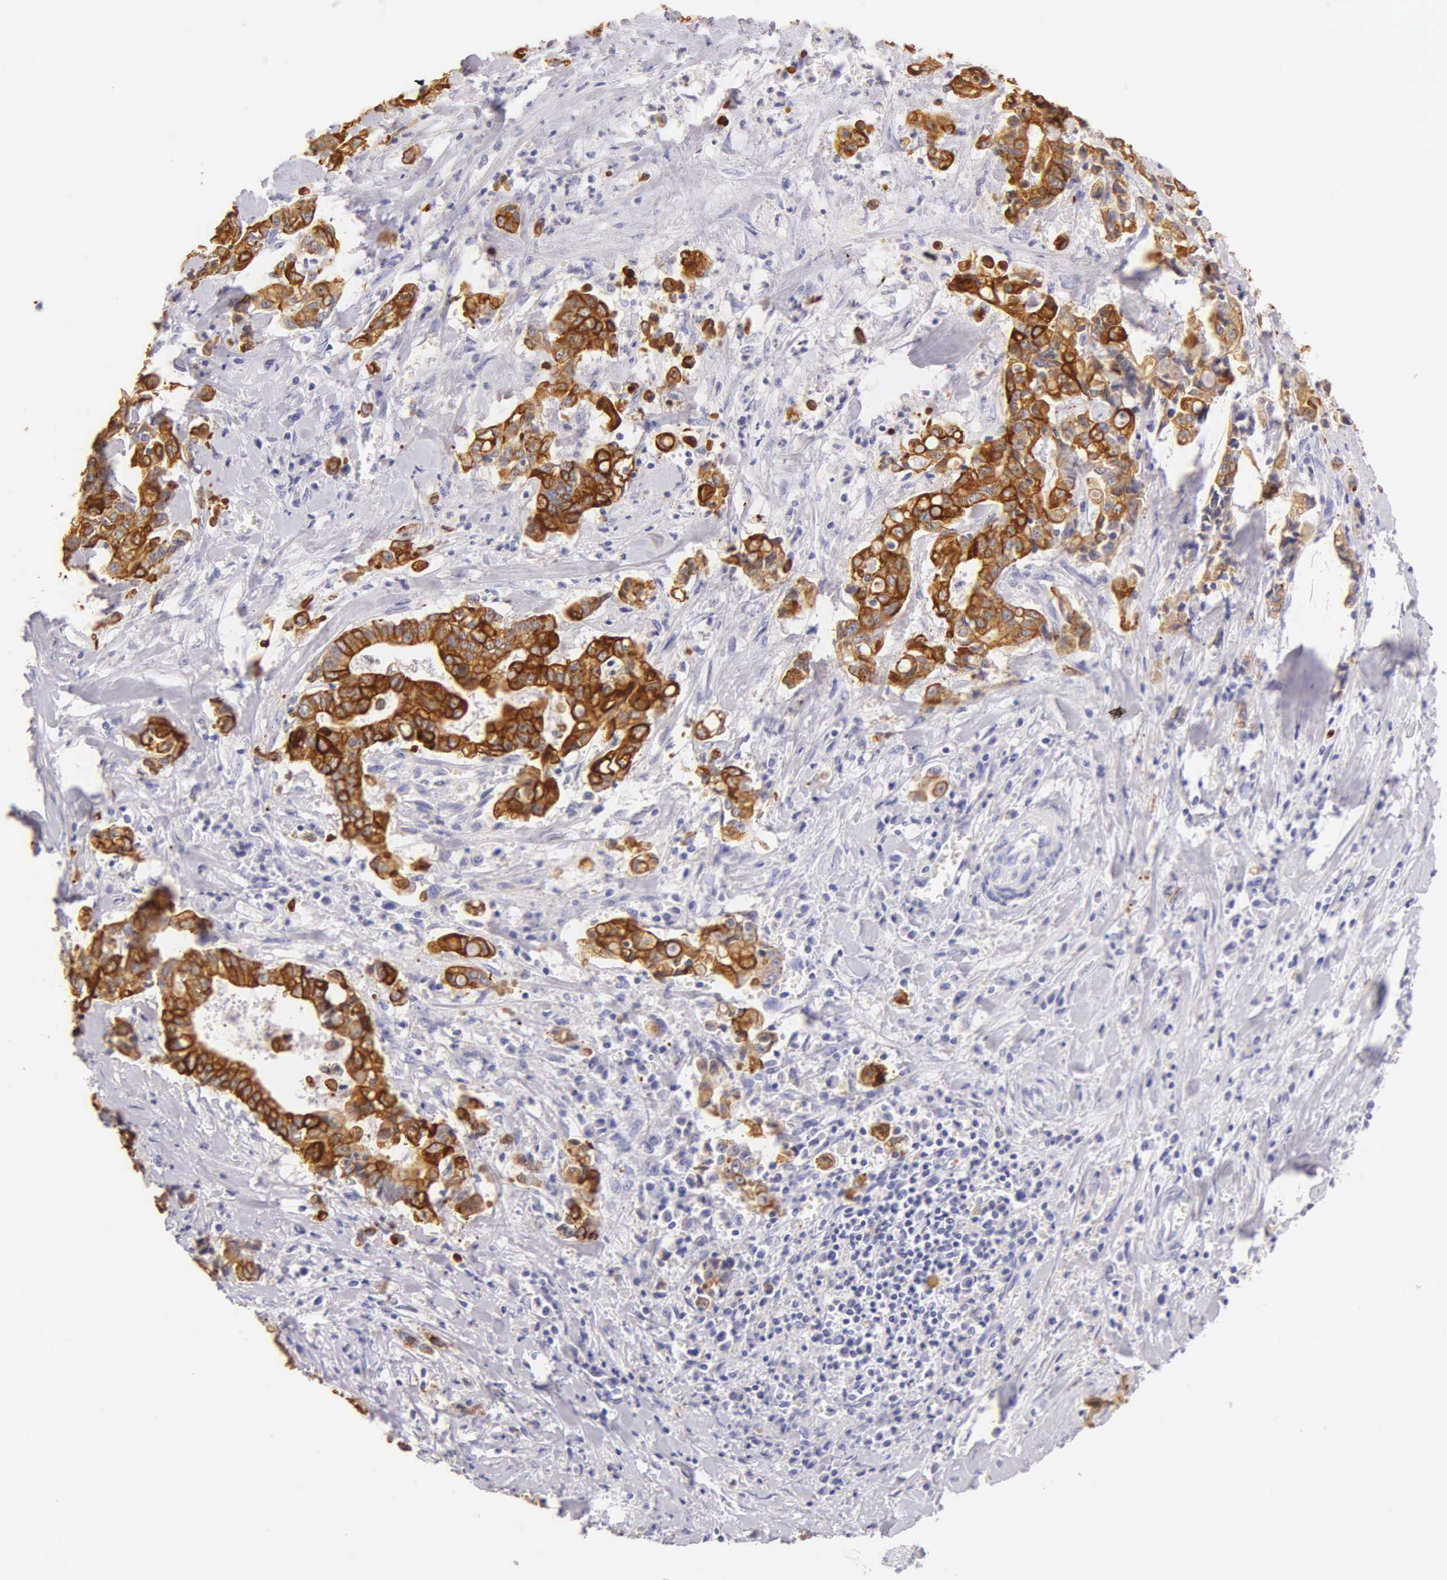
{"staining": {"intensity": "strong", "quantity": ">75%", "location": "cytoplasmic/membranous"}, "tissue": "liver cancer", "cell_type": "Tumor cells", "image_type": "cancer", "snomed": [{"axis": "morphology", "description": "Cholangiocarcinoma"}, {"axis": "topography", "description": "Liver"}], "caption": "Immunohistochemical staining of human liver cancer (cholangiocarcinoma) shows high levels of strong cytoplasmic/membranous protein staining in approximately >75% of tumor cells.", "gene": "KRT17", "patient": {"sex": "male", "age": 57}}